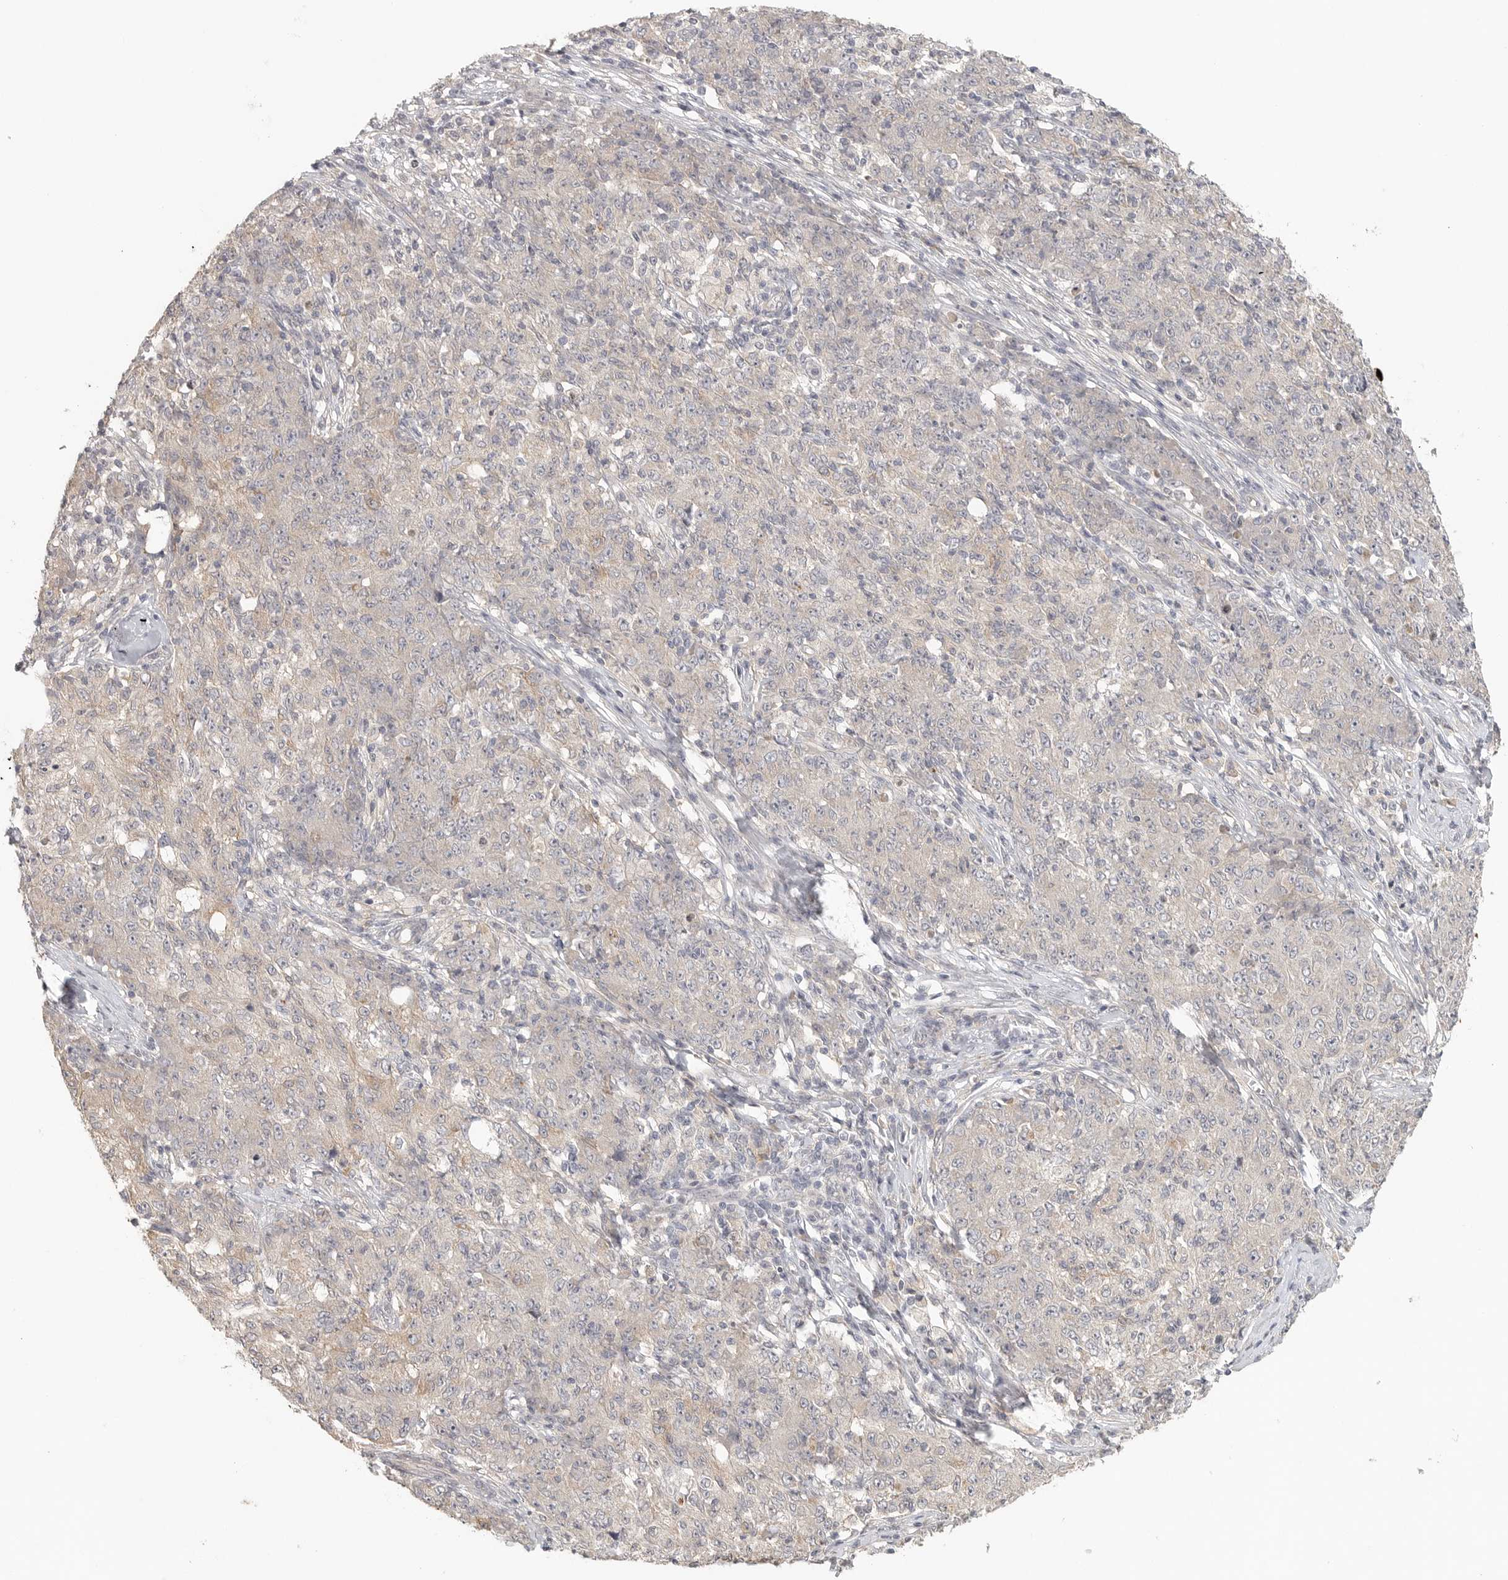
{"staining": {"intensity": "weak", "quantity": "<25%", "location": "cytoplasmic/membranous"}, "tissue": "ovarian cancer", "cell_type": "Tumor cells", "image_type": "cancer", "snomed": [{"axis": "morphology", "description": "Carcinoma, endometroid"}, {"axis": "topography", "description": "Ovary"}], "caption": "Immunohistochemistry micrograph of neoplastic tissue: human ovarian cancer (endometroid carcinoma) stained with DAB demonstrates no significant protein expression in tumor cells.", "gene": "HDAC6", "patient": {"sex": "female", "age": 42}}